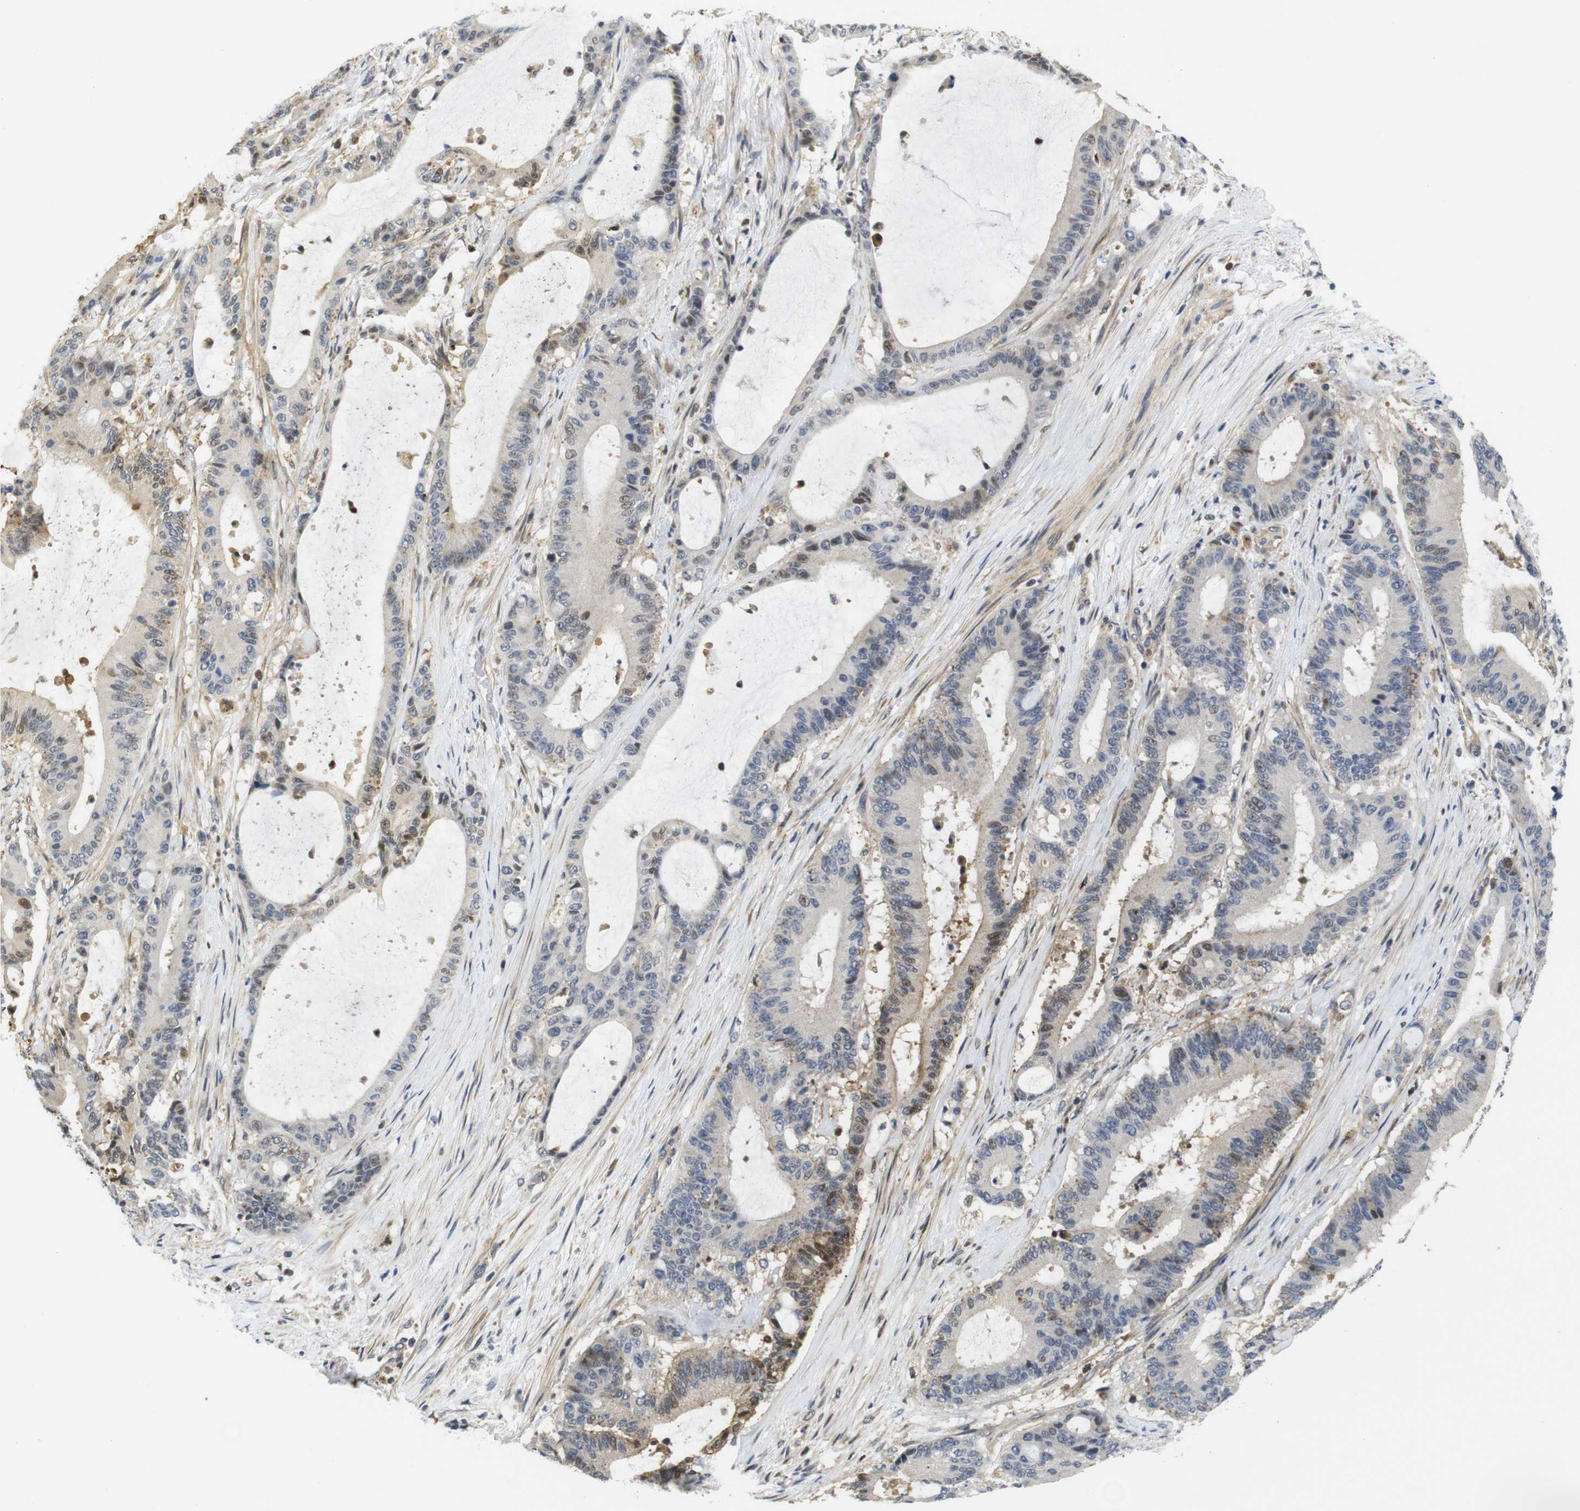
{"staining": {"intensity": "moderate", "quantity": "<25%", "location": "nuclear"}, "tissue": "liver cancer", "cell_type": "Tumor cells", "image_type": "cancer", "snomed": [{"axis": "morphology", "description": "Cholangiocarcinoma"}, {"axis": "topography", "description": "Liver"}], "caption": "A micrograph showing moderate nuclear positivity in approximately <25% of tumor cells in cholangiocarcinoma (liver), as visualized by brown immunohistochemical staining.", "gene": "FNTA", "patient": {"sex": "female", "age": 73}}